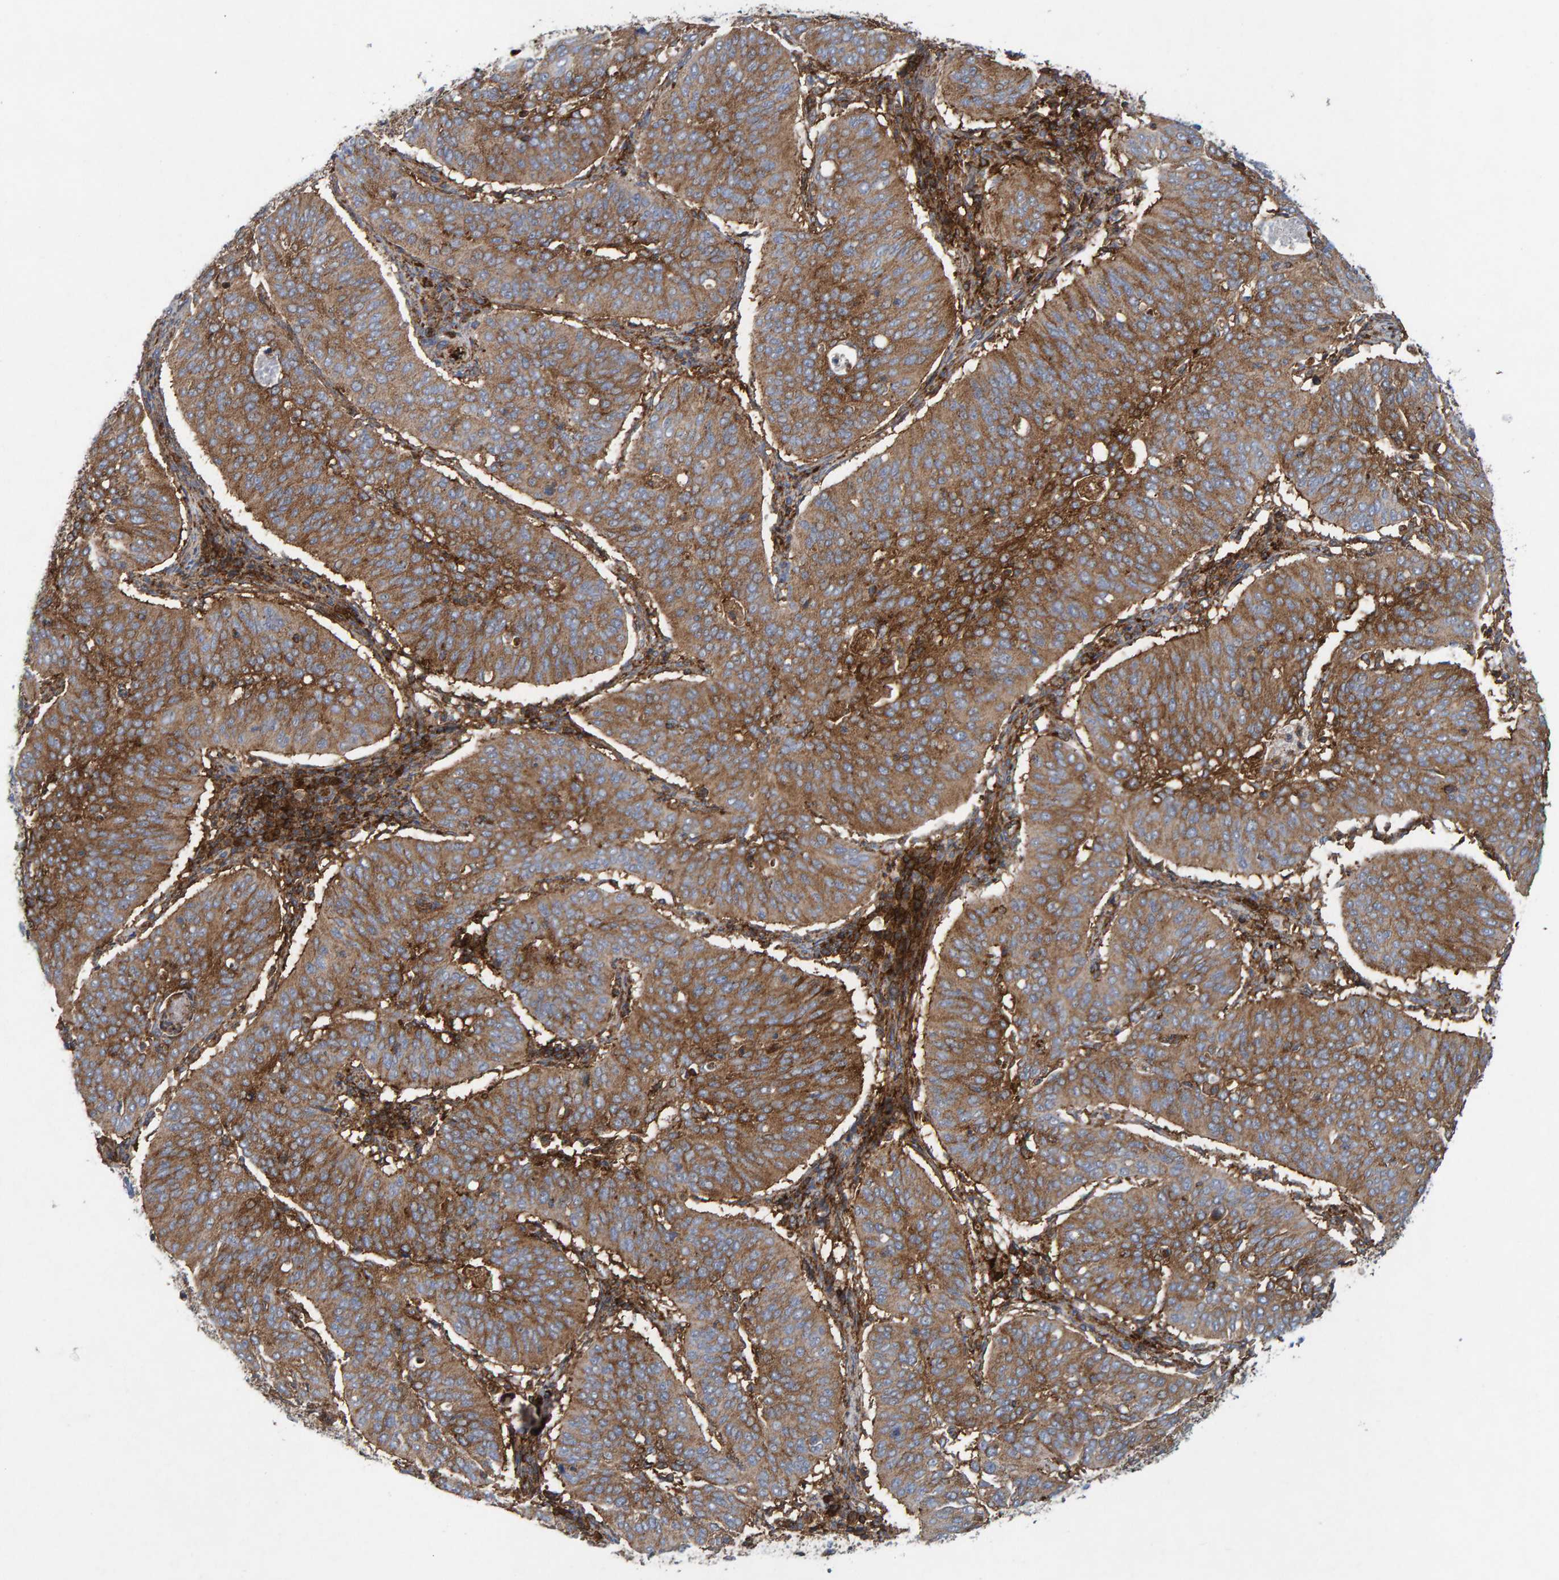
{"staining": {"intensity": "moderate", "quantity": ">75%", "location": "cytoplasmic/membranous"}, "tissue": "cervical cancer", "cell_type": "Tumor cells", "image_type": "cancer", "snomed": [{"axis": "morphology", "description": "Normal tissue, NOS"}, {"axis": "morphology", "description": "Squamous cell carcinoma, NOS"}, {"axis": "topography", "description": "Cervix"}], "caption": "Protein analysis of cervical squamous cell carcinoma tissue exhibits moderate cytoplasmic/membranous staining in about >75% of tumor cells.", "gene": "MVP", "patient": {"sex": "female", "age": 39}}